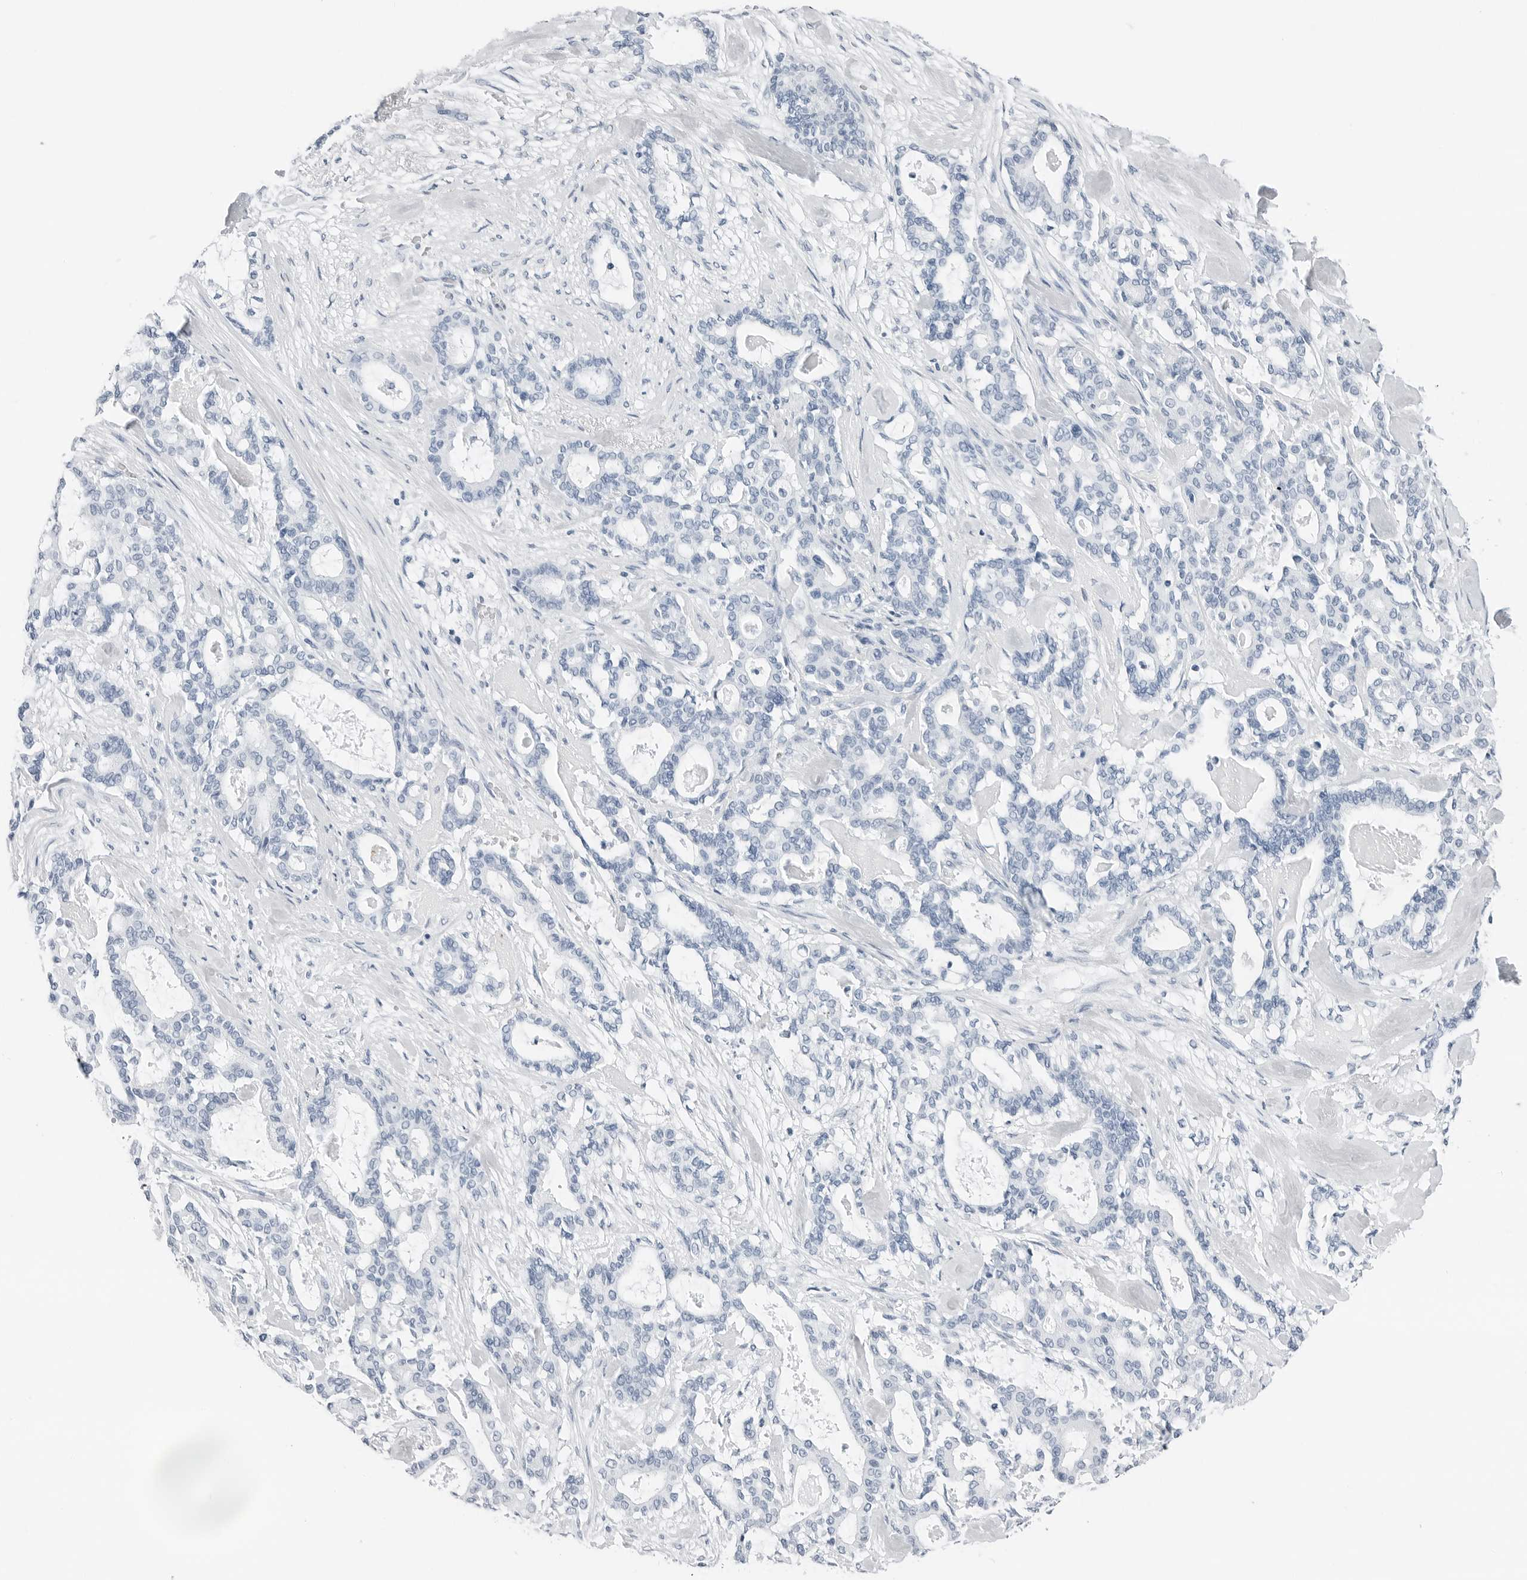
{"staining": {"intensity": "negative", "quantity": "none", "location": "none"}, "tissue": "pancreatic cancer", "cell_type": "Tumor cells", "image_type": "cancer", "snomed": [{"axis": "morphology", "description": "Adenocarcinoma, NOS"}, {"axis": "topography", "description": "Pancreas"}], "caption": "Immunohistochemistry (IHC) image of pancreatic cancer (adenocarcinoma) stained for a protein (brown), which reveals no positivity in tumor cells.", "gene": "SLPI", "patient": {"sex": "male", "age": 63}}